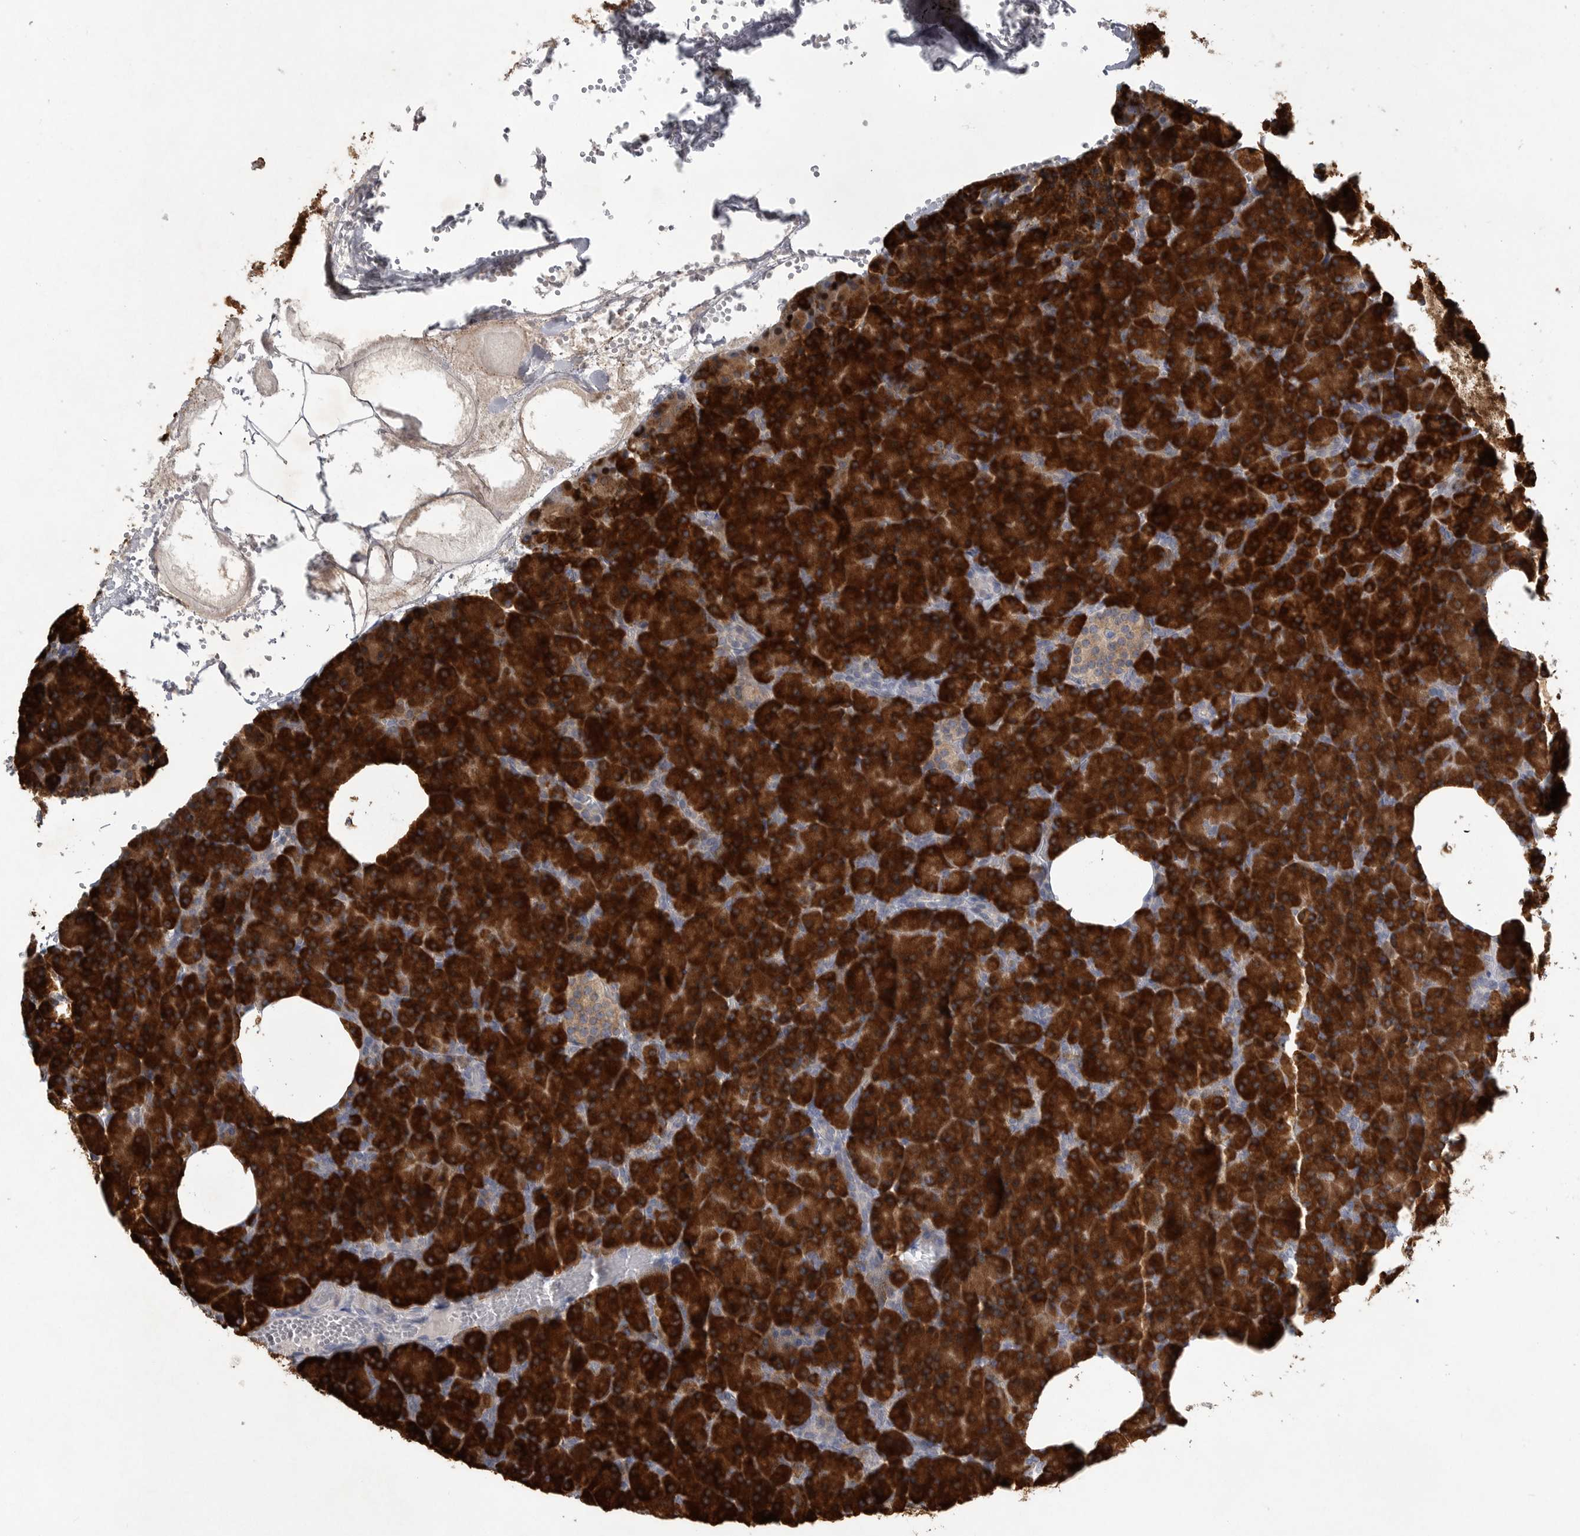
{"staining": {"intensity": "strong", "quantity": ">75%", "location": "cytoplasmic/membranous"}, "tissue": "pancreas", "cell_type": "Exocrine glandular cells", "image_type": "normal", "snomed": [{"axis": "morphology", "description": "Normal tissue, NOS"}, {"axis": "morphology", "description": "Carcinoid, malignant, NOS"}, {"axis": "topography", "description": "Pancreas"}], "caption": "Pancreas stained with DAB immunohistochemistry demonstrates high levels of strong cytoplasmic/membranous staining in approximately >75% of exocrine glandular cells. Immunohistochemistry (ihc) stains the protein of interest in brown and the nuclei are stained blue.", "gene": "MINPP1", "patient": {"sex": "female", "age": 35}}